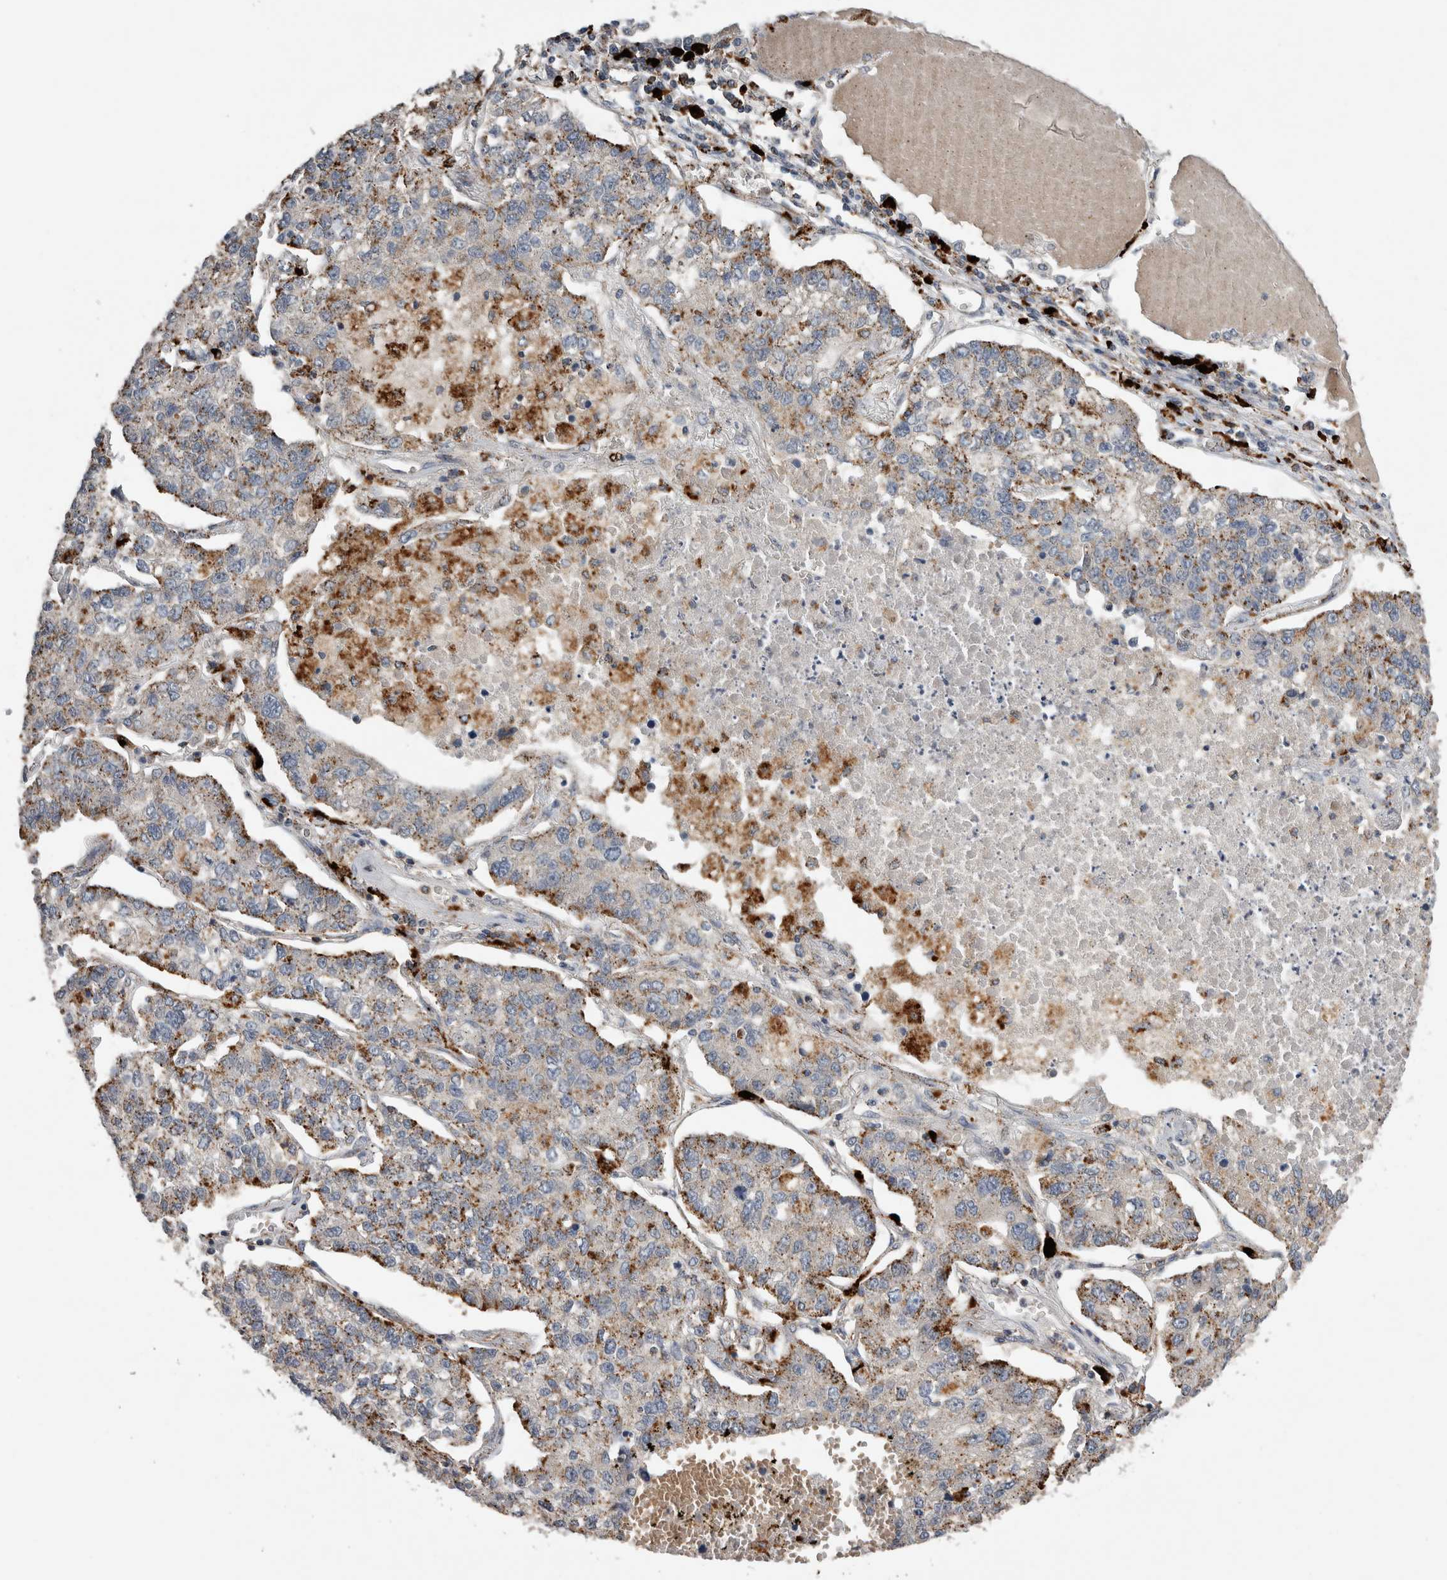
{"staining": {"intensity": "moderate", "quantity": "25%-75%", "location": "cytoplasmic/membranous"}, "tissue": "lung cancer", "cell_type": "Tumor cells", "image_type": "cancer", "snomed": [{"axis": "morphology", "description": "Adenocarcinoma, NOS"}, {"axis": "topography", "description": "Lung"}], "caption": "The image reveals immunohistochemical staining of lung cancer (adenocarcinoma). There is moderate cytoplasmic/membranous staining is identified in about 25%-75% of tumor cells.", "gene": "CTSZ", "patient": {"sex": "male", "age": 49}}